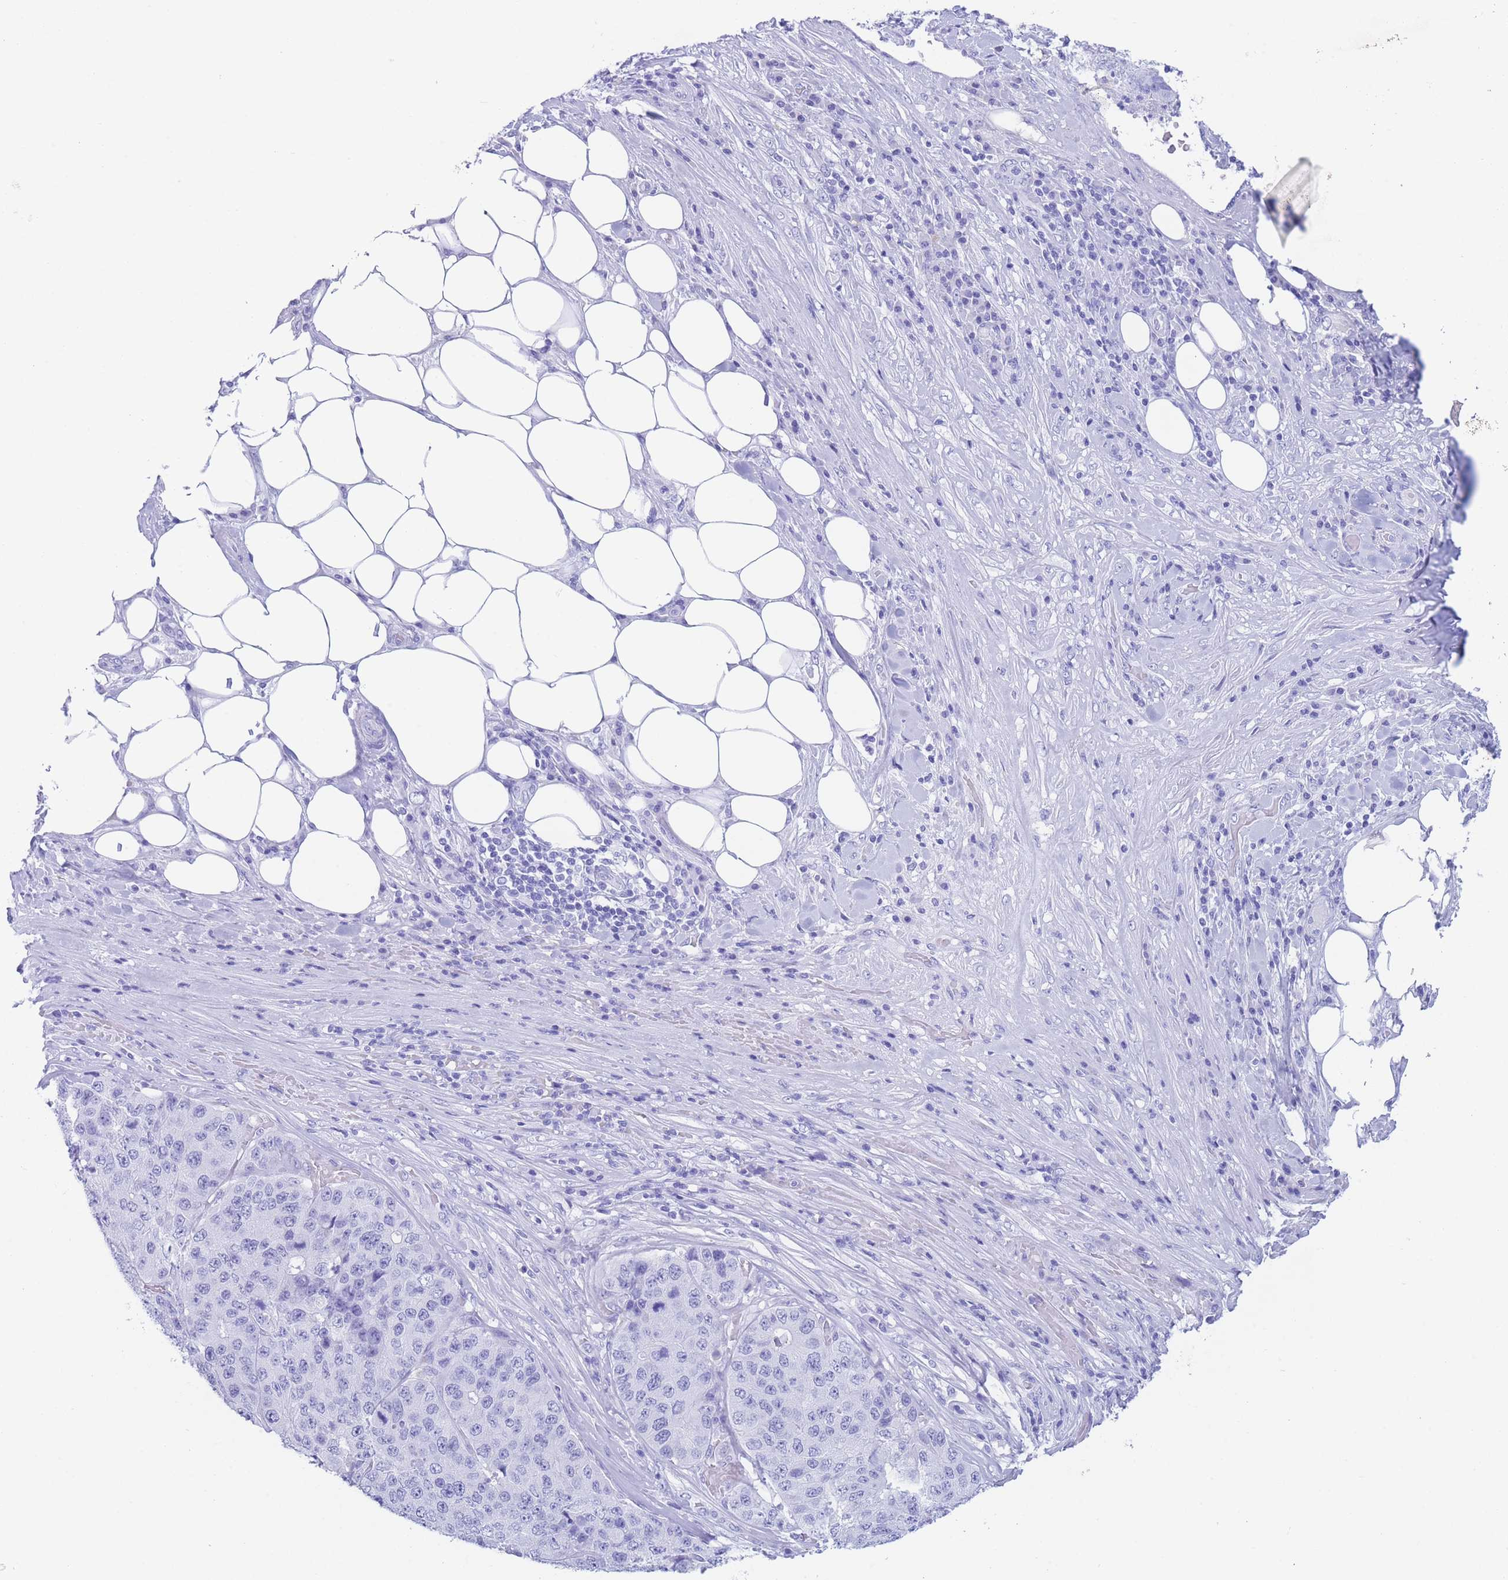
{"staining": {"intensity": "negative", "quantity": "none", "location": "none"}, "tissue": "stomach cancer", "cell_type": "Tumor cells", "image_type": "cancer", "snomed": [{"axis": "morphology", "description": "Adenocarcinoma, NOS"}, {"axis": "topography", "description": "Stomach"}], "caption": "Immunohistochemistry (IHC) image of human stomach adenocarcinoma stained for a protein (brown), which reveals no staining in tumor cells. (DAB IHC with hematoxylin counter stain).", "gene": "SLCO1B3", "patient": {"sex": "male", "age": 71}}